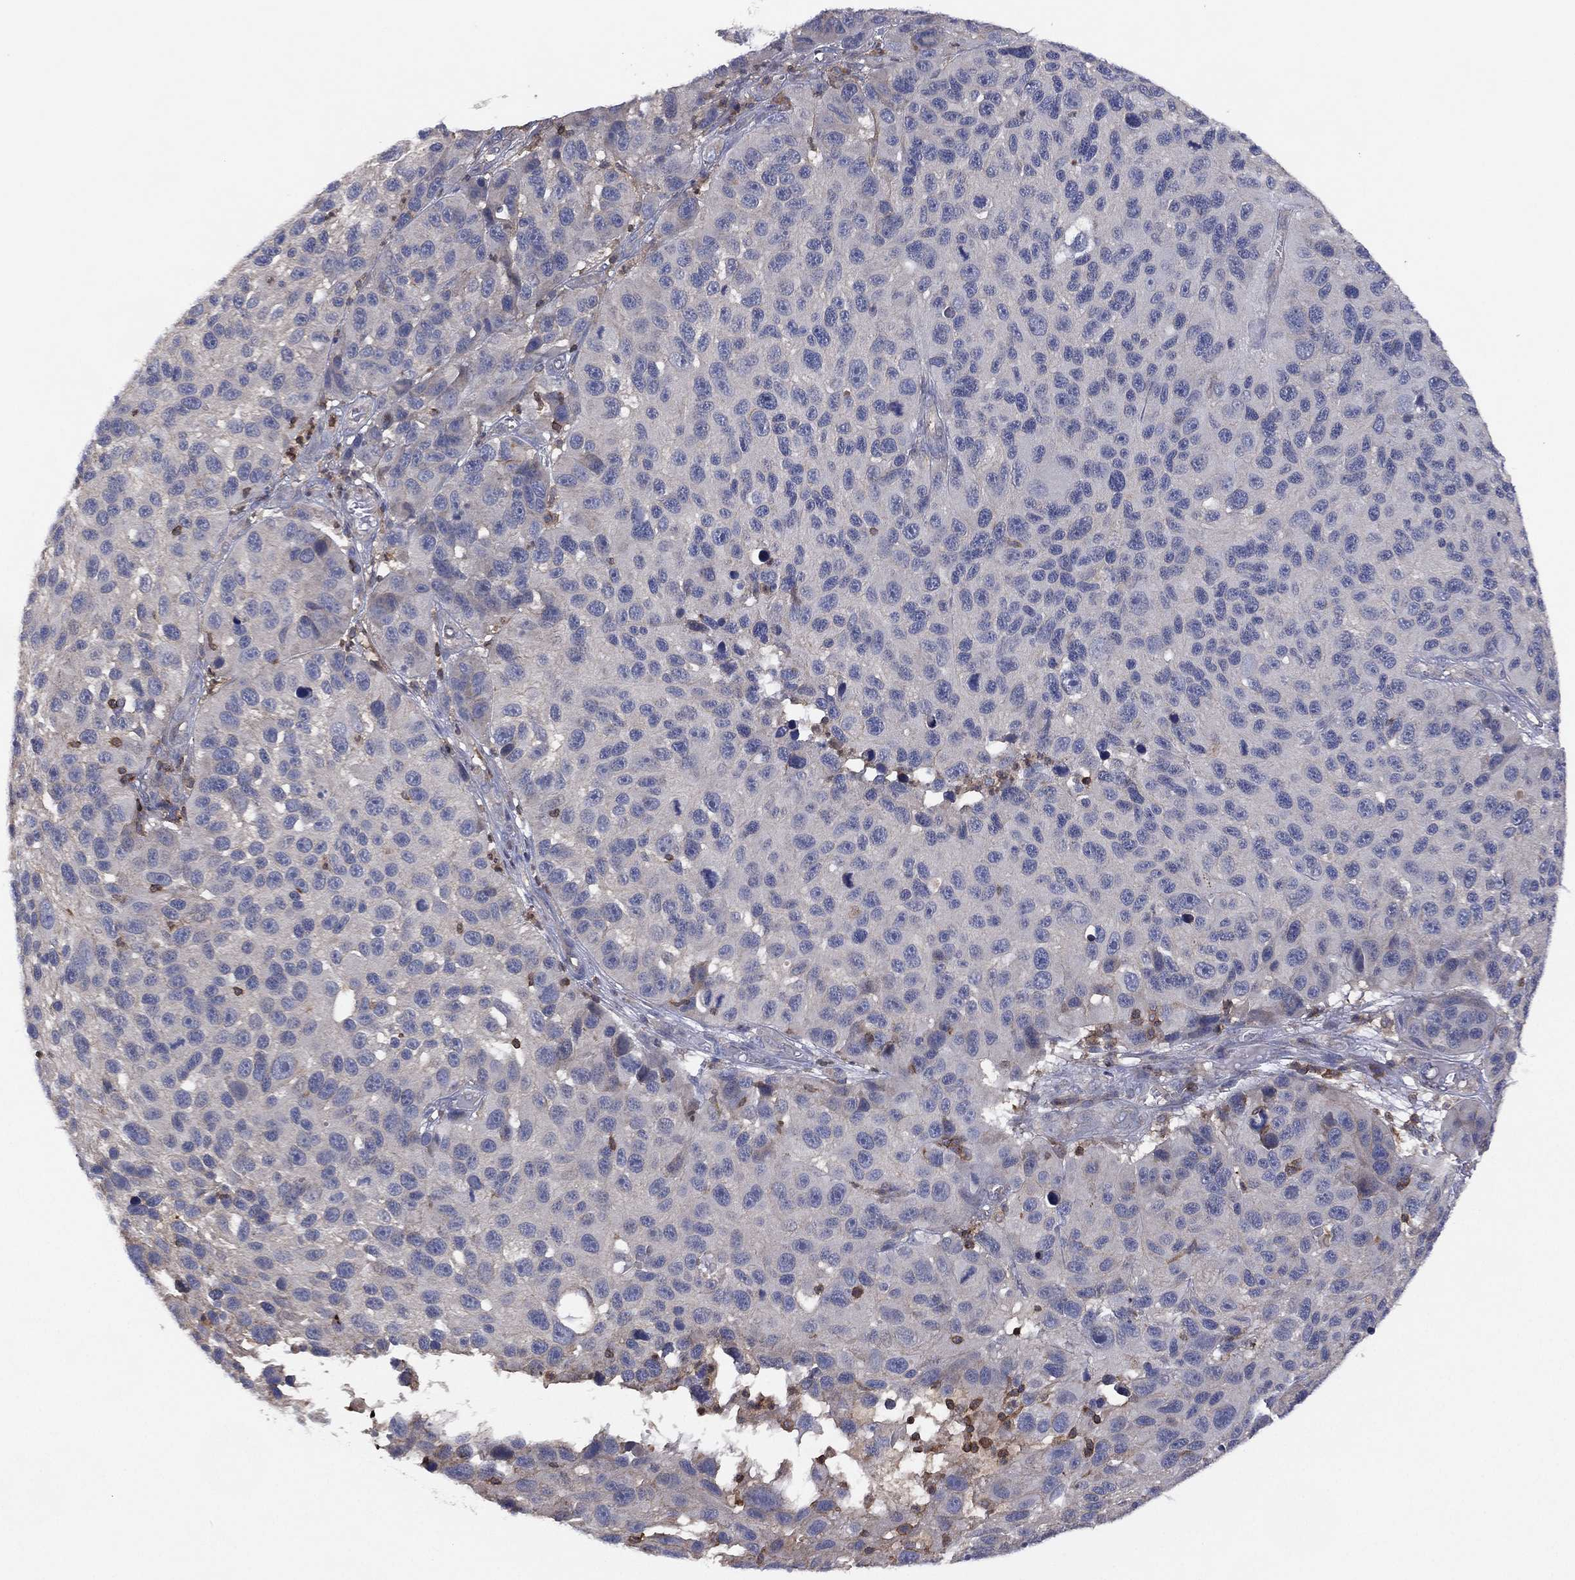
{"staining": {"intensity": "negative", "quantity": "none", "location": "none"}, "tissue": "melanoma", "cell_type": "Tumor cells", "image_type": "cancer", "snomed": [{"axis": "morphology", "description": "Malignant melanoma, NOS"}, {"axis": "topography", "description": "Skin"}], "caption": "Tumor cells are negative for protein expression in human melanoma.", "gene": "DOCK8", "patient": {"sex": "male", "age": 53}}